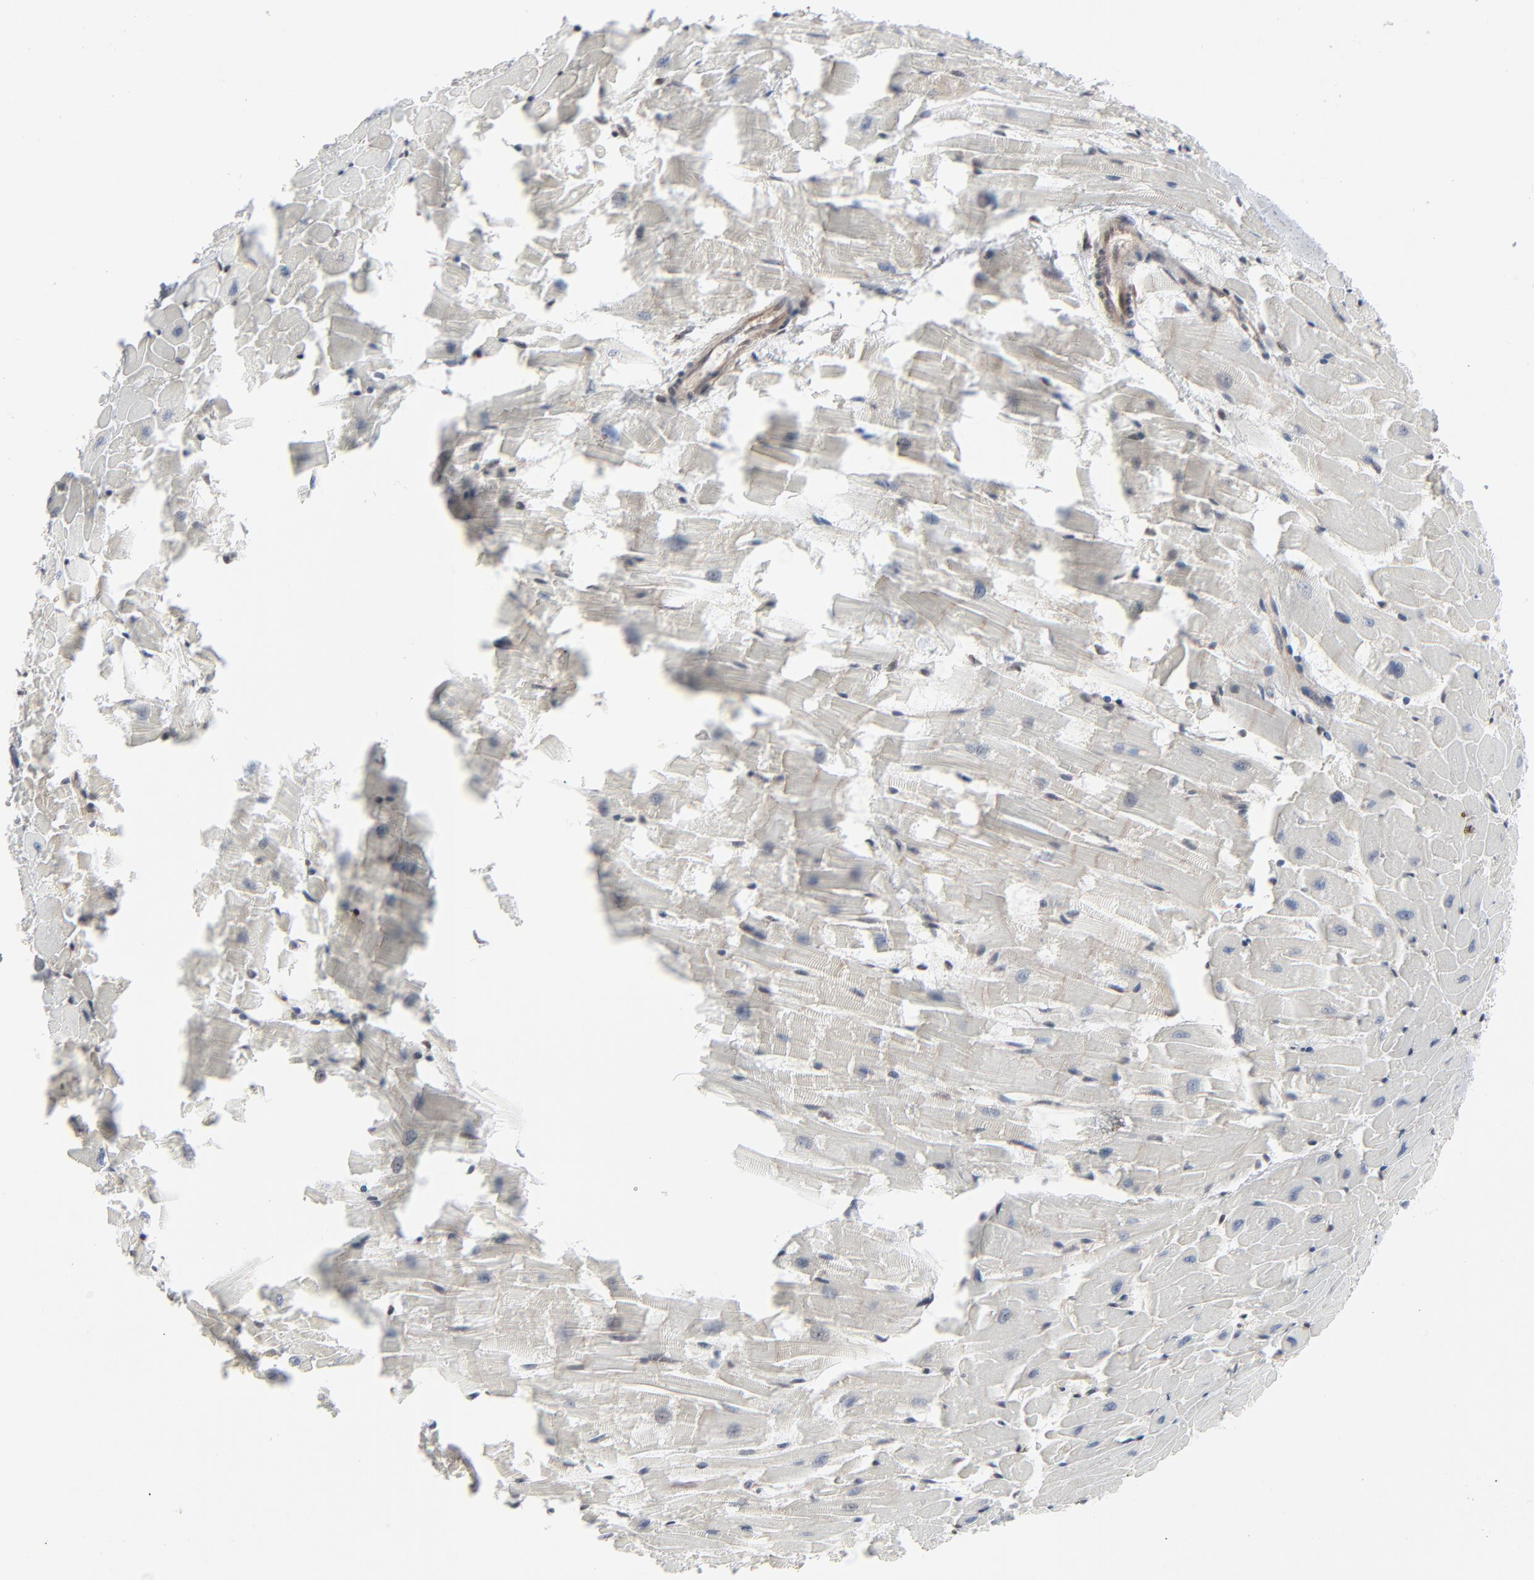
{"staining": {"intensity": "negative", "quantity": "none", "location": "none"}, "tissue": "heart muscle", "cell_type": "Cardiomyocytes", "image_type": "normal", "snomed": [{"axis": "morphology", "description": "Normal tissue, NOS"}, {"axis": "topography", "description": "Heart"}], "caption": "There is no significant expression in cardiomyocytes of heart muscle. Brightfield microscopy of immunohistochemistry (IHC) stained with DAB (brown) and hematoxylin (blue), captured at high magnification.", "gene": "AKT1", "patient": {"sex": "female", "age": 19}}